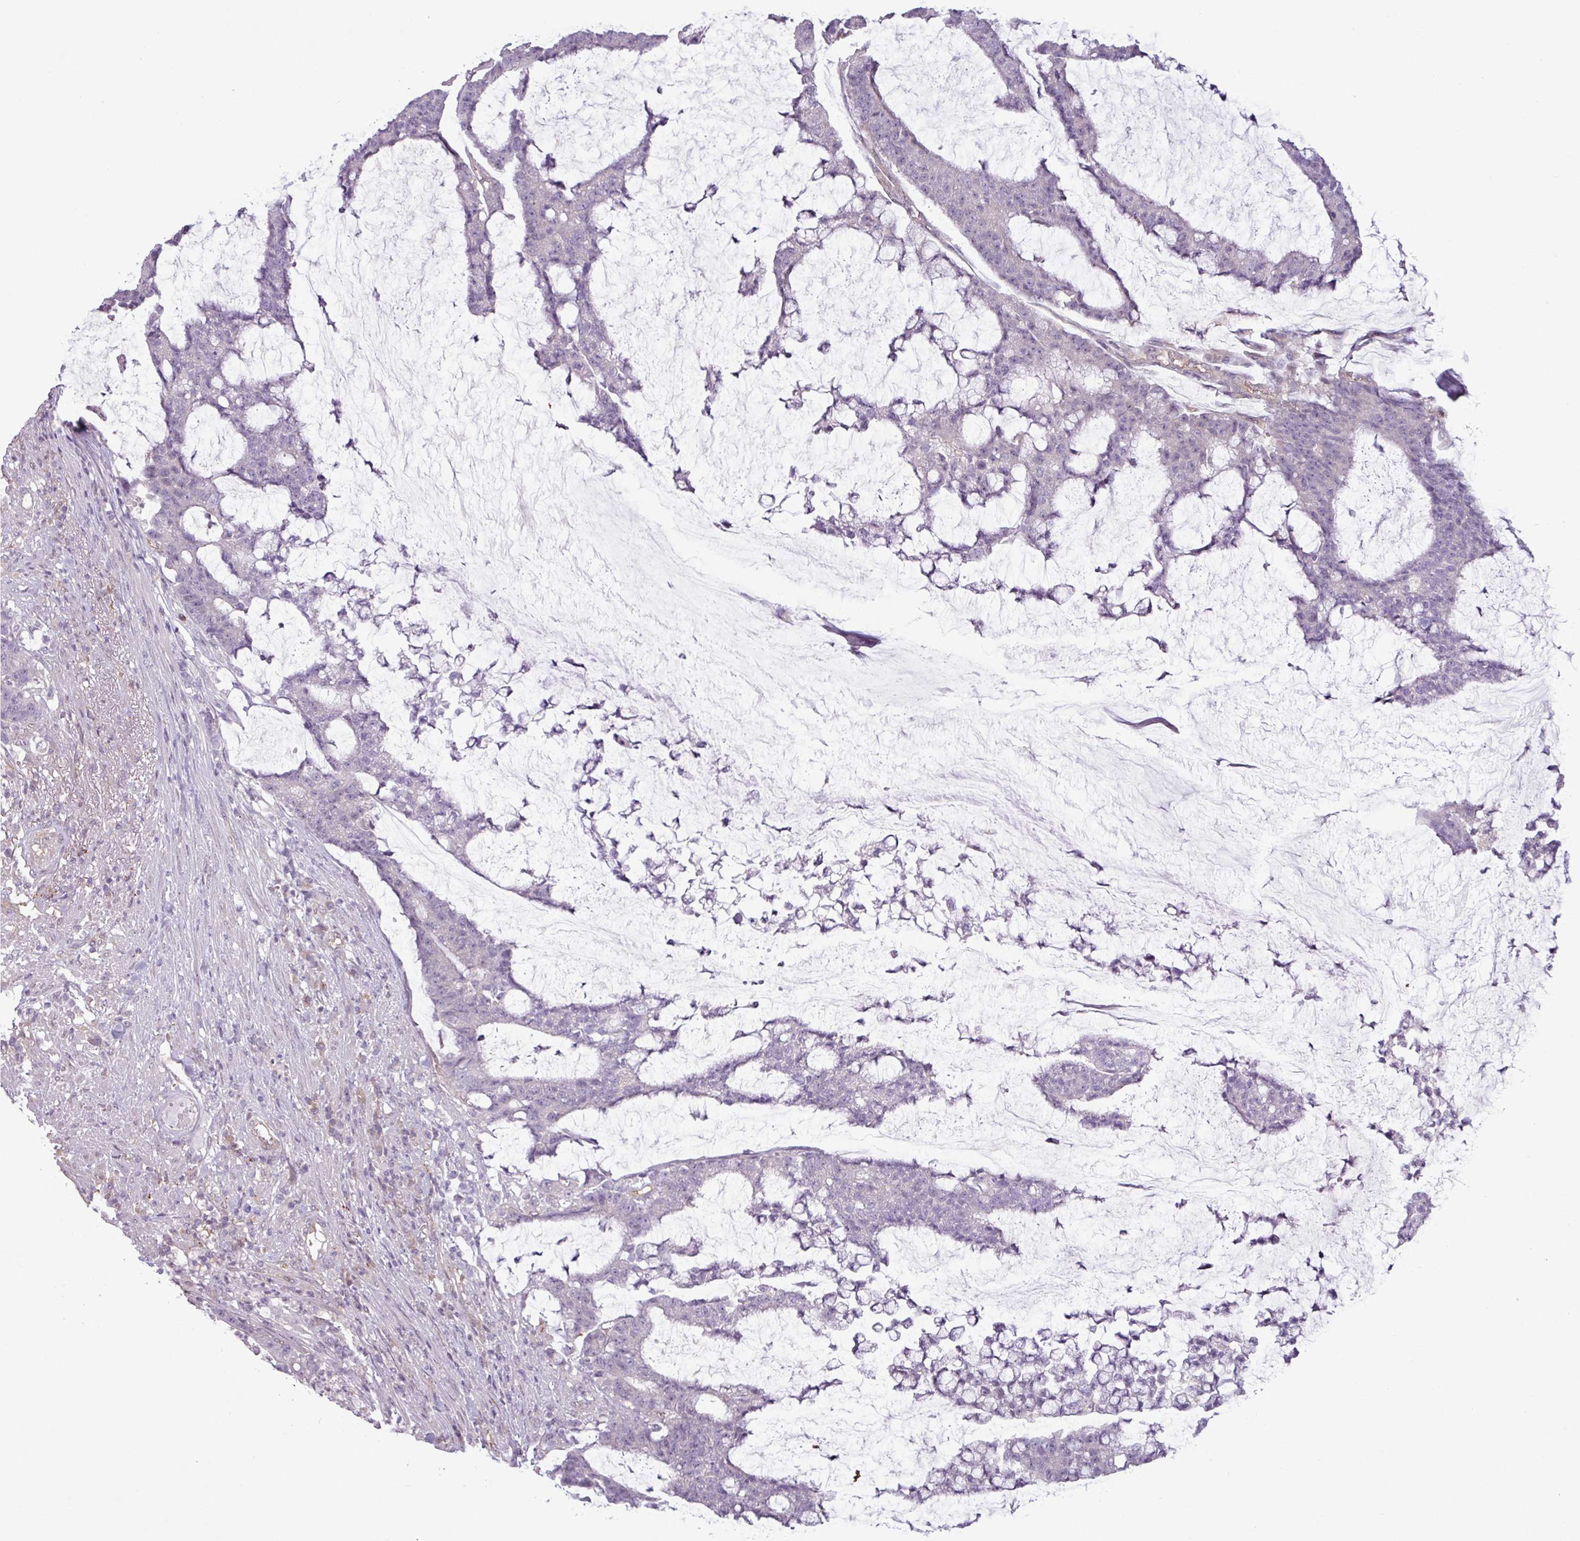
{"staining": {"intensity": "negative", "quantity": "none", "location": "none"}, "tissue": "colorectal cancer", "cell_type": "Tumor cells", "image_type": "cancer", "snomed": [{"axis": "morphology", "description": "Adenocarcinoma, NOS"}, {"axis": "topography", "description": "Colon"}], "caption": "Immunohistochemistry micrograph of human colorectal adenocarcinoma stained for a protein (brown), which shows no expression in tumor cells.", "gene": "CCDC144A", "patient": {"sex": "female", "age": 84}}